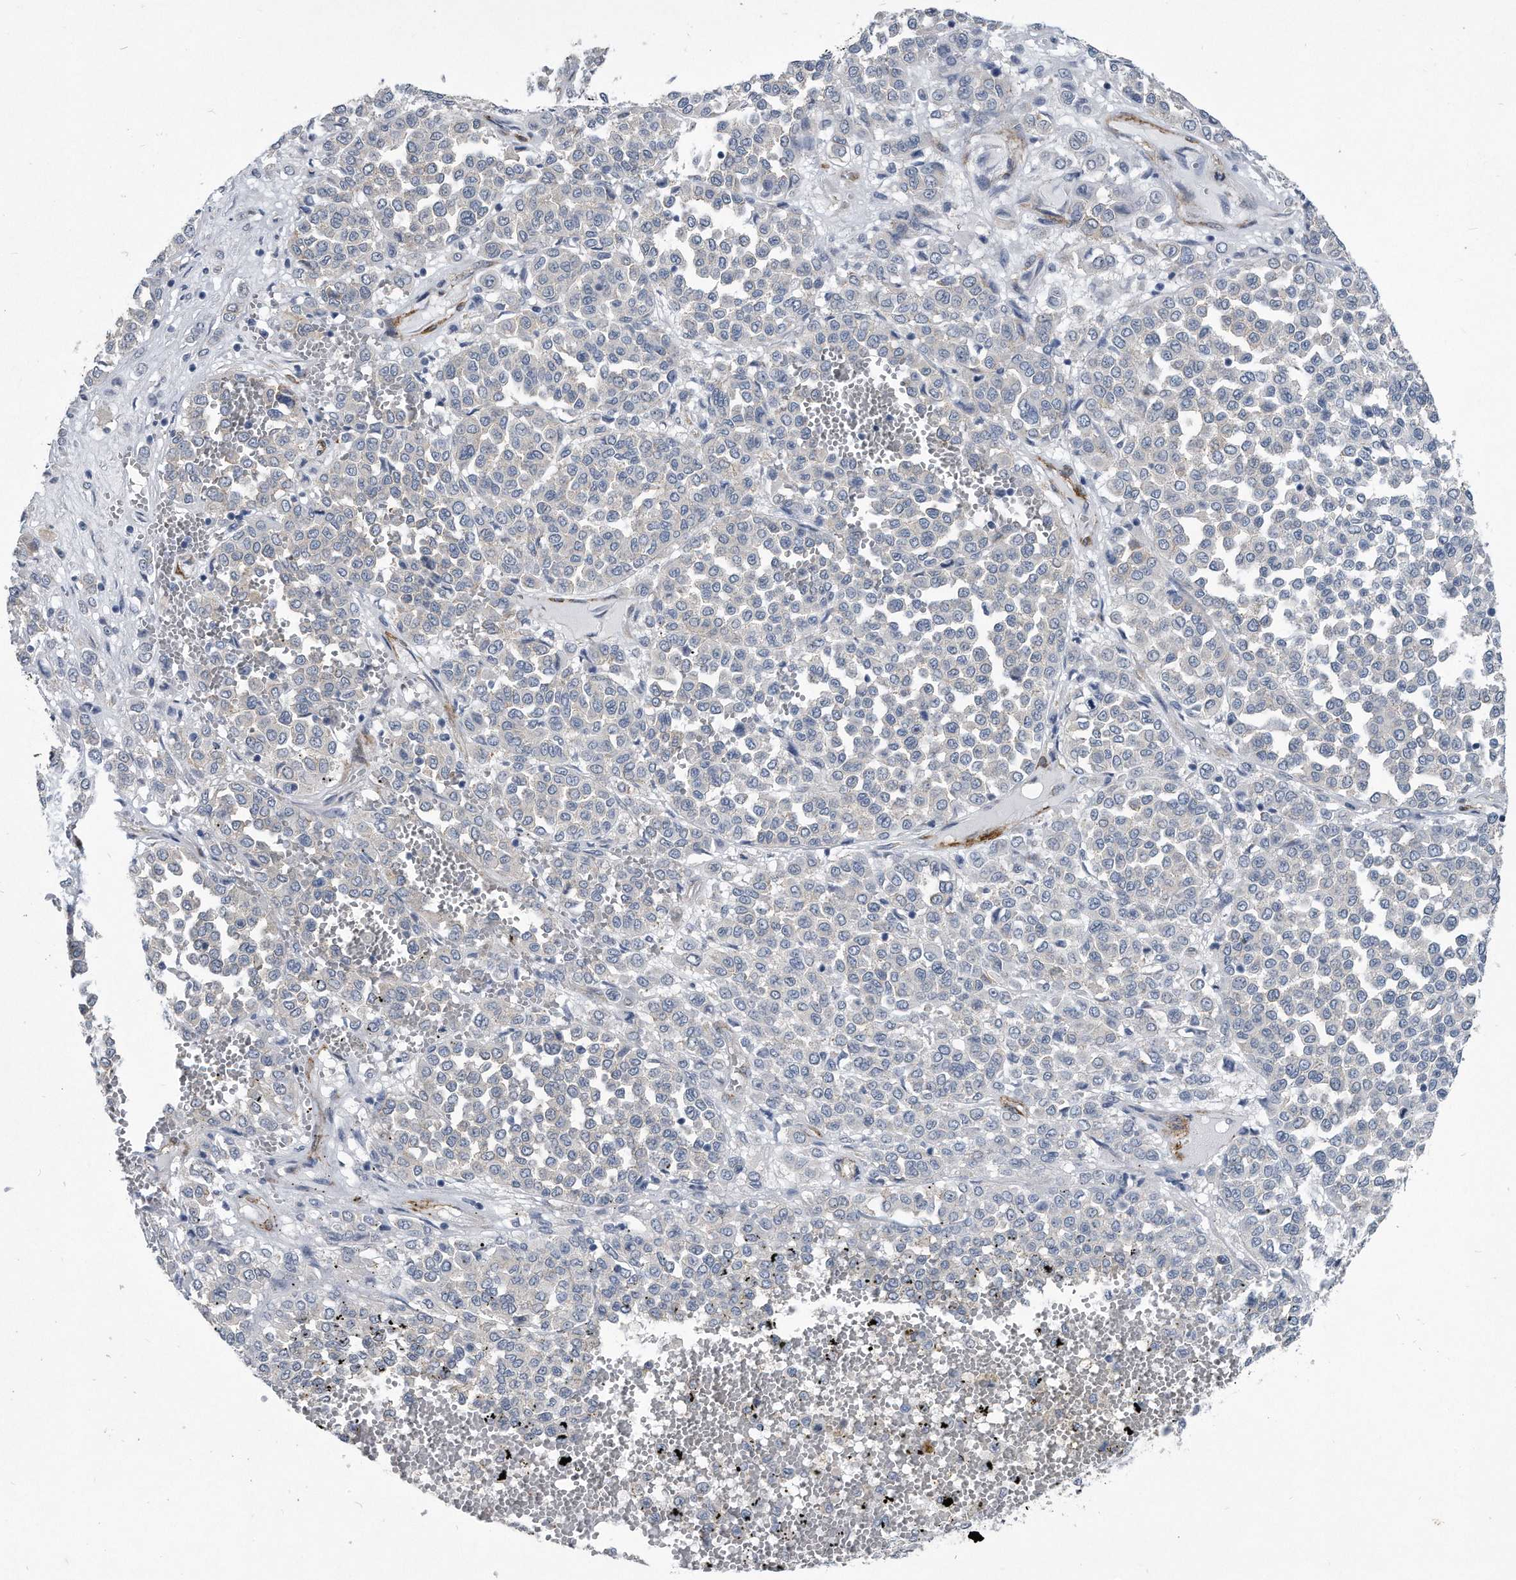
{"staining": {"intensity": "negative", "quantity": "none", "location": "none"}, "tissue": "melanoma", "cell_type": "Tumor cells", "image_type": "cancer", "snomed": [{"axis": "morphology", "description": "Malignant melanoma, Metastatic site"}, {"axis": "topography", "description": "Pancreas"}], "caption": "Immunohistochemical staining of malignant melanoma (metastatic site) exhibits no significant expression in tumor cells.", "gene": "EIF2B4", "patient": {"sex": "female", "age": 30}}